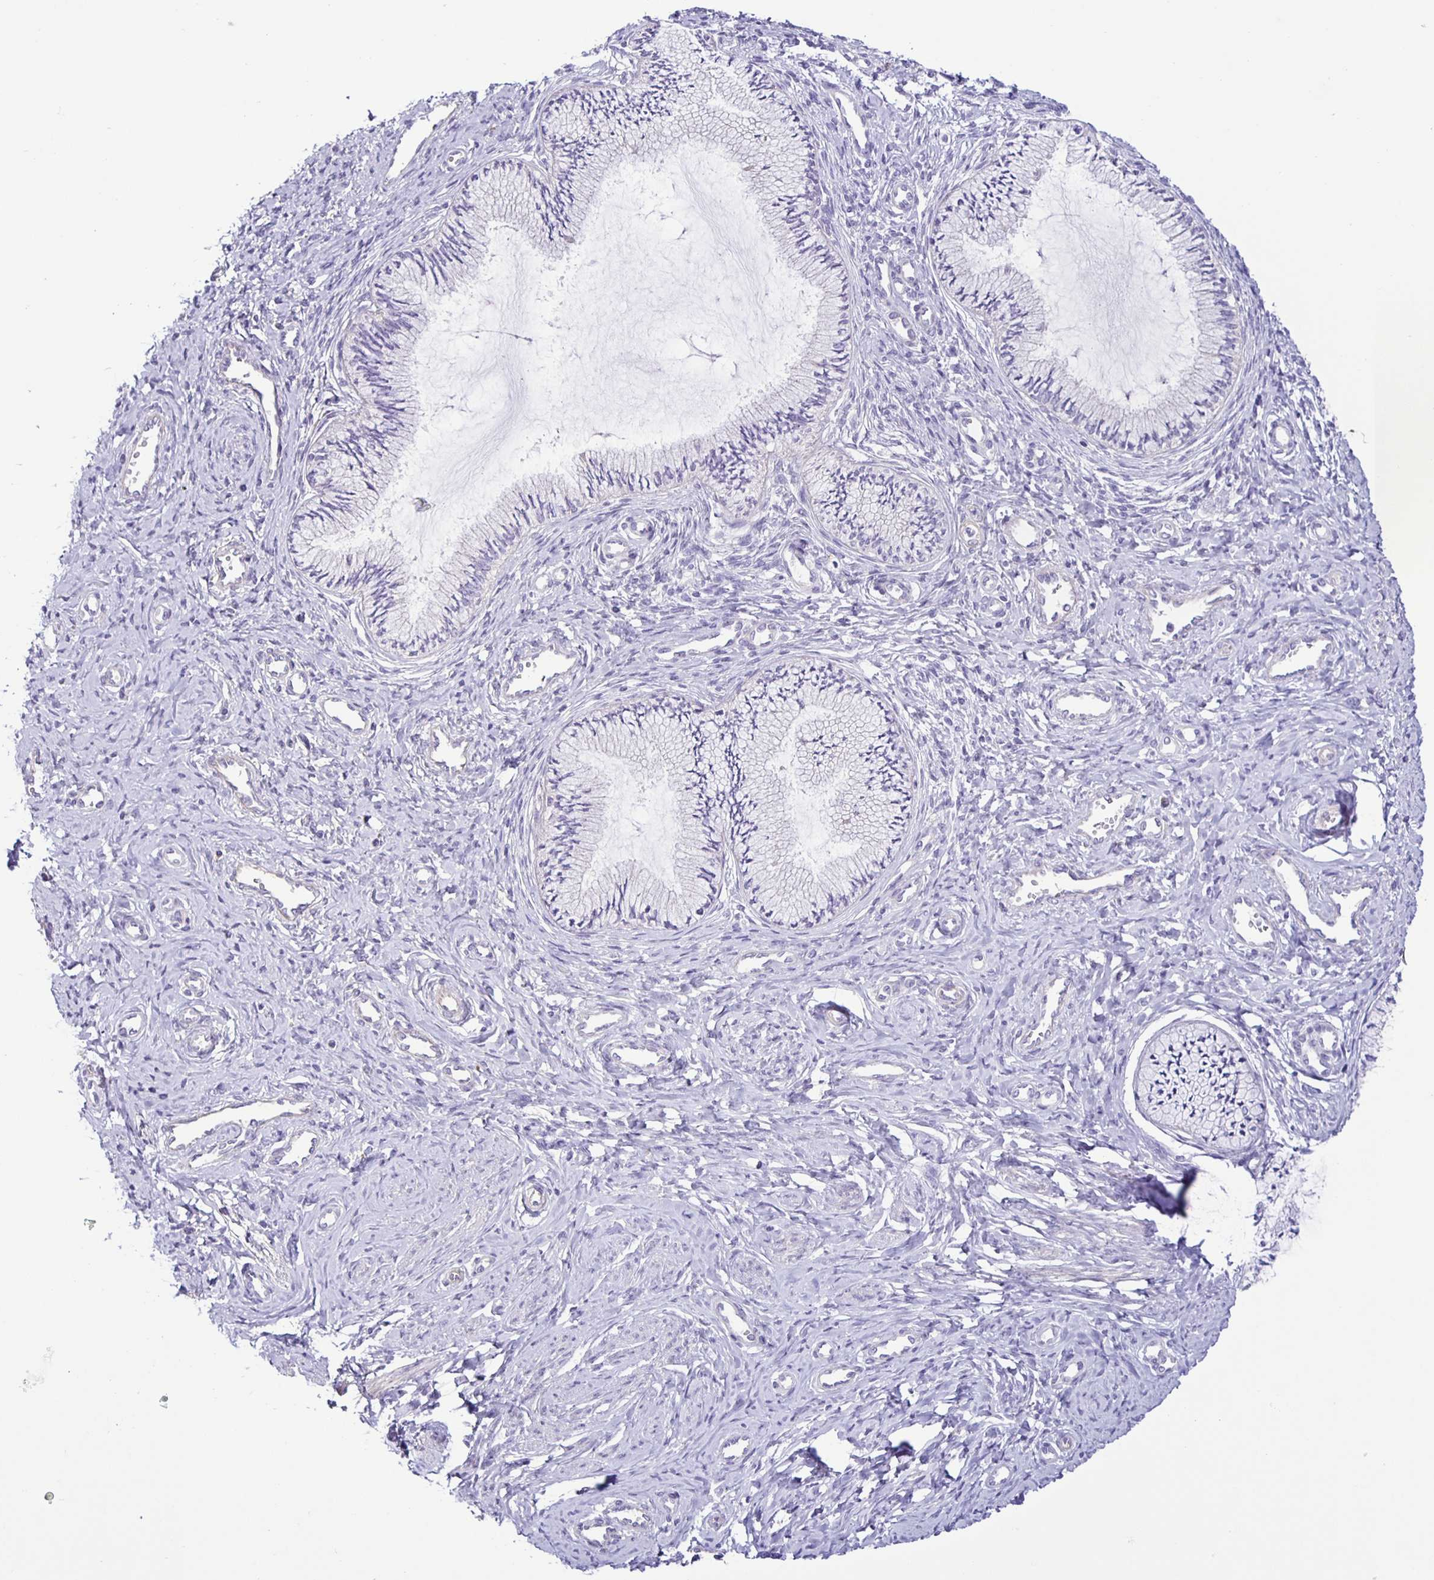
{"staining": {"intensity": "negative", "quantity": "none", "location": "none"}, "tissue": "cervix", "cell_type": "Glandular cells", "image_type": "normal", "snomed": [{"axis": "morphology", "description": "Normal tissue, NOS"}, {"axis": "topography", "description": "Cervix"}], "caption": "This is a image of IHC staining of benign cervix, which shows no staining in glandular cells.", "gene": "BOLL", "patient": {"sex": "female", "age": 24}}